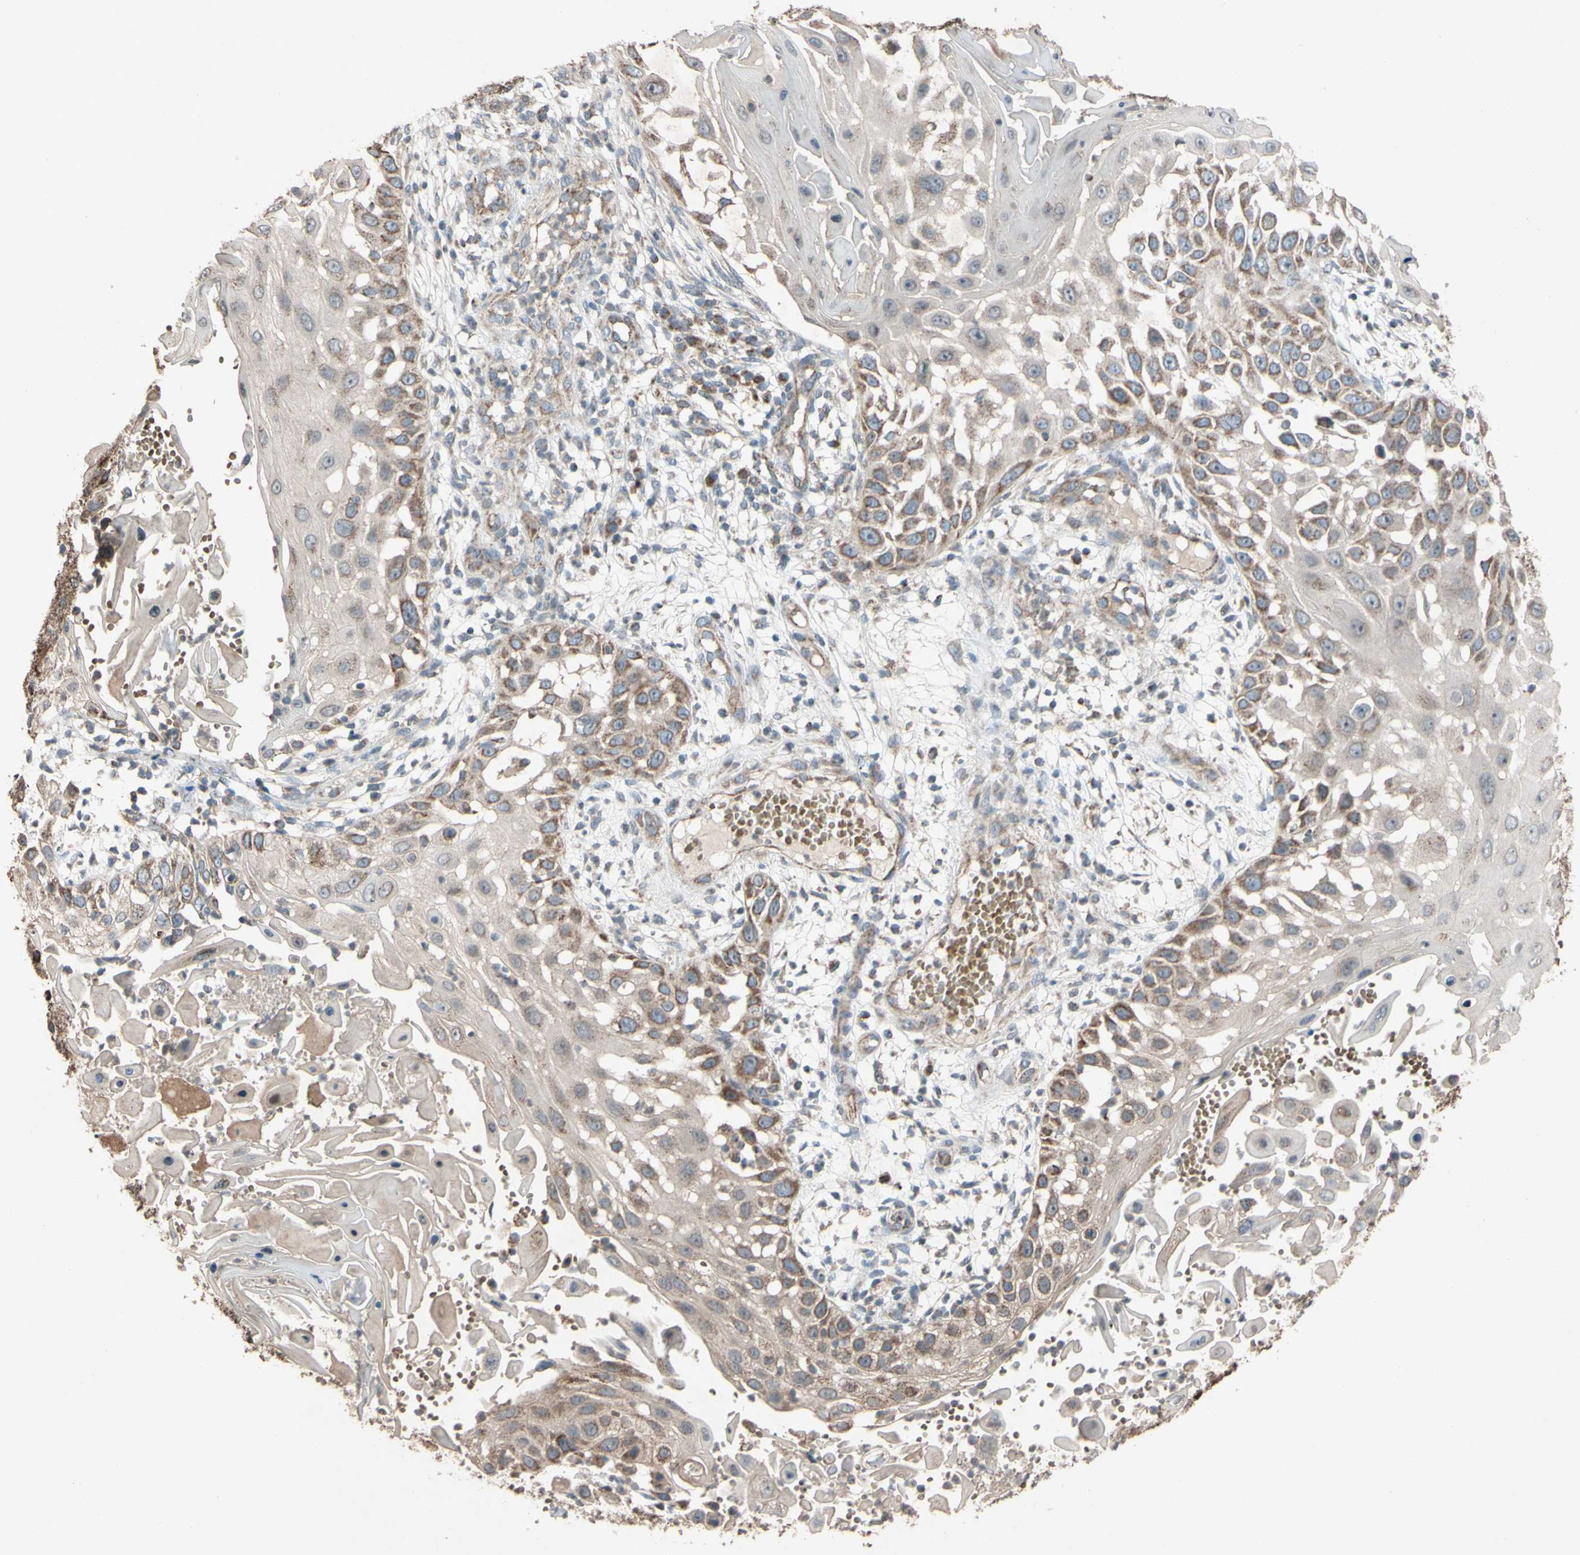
{"staining": {"intensity": "moderate", "quantity": "25%-75%", "location": "cytoplasmic/membranous"}, "tissue": "skin cancer", "cell_type": "Tumor cells", "image_type": "cancer", "snomed": [{"axis": "morphology", "description": "Squamous cell carcinoma, NOS"}, {"axis": "topography", "description": "Skin"}], "caption": "Protein expression analysis of squamous cell carcinoma (skin) reveals moderate cytoplasmic/membranous expression in approximately 25%-75% of tumor cells. (Stains: DAB (3,3'-diaminobenzidine) in brown, nuclei in blue, Microscopy: brightfield microscopy at high magnification).", "gene": "ACOT8", "patient": {"sex": "female", "age": 44}}